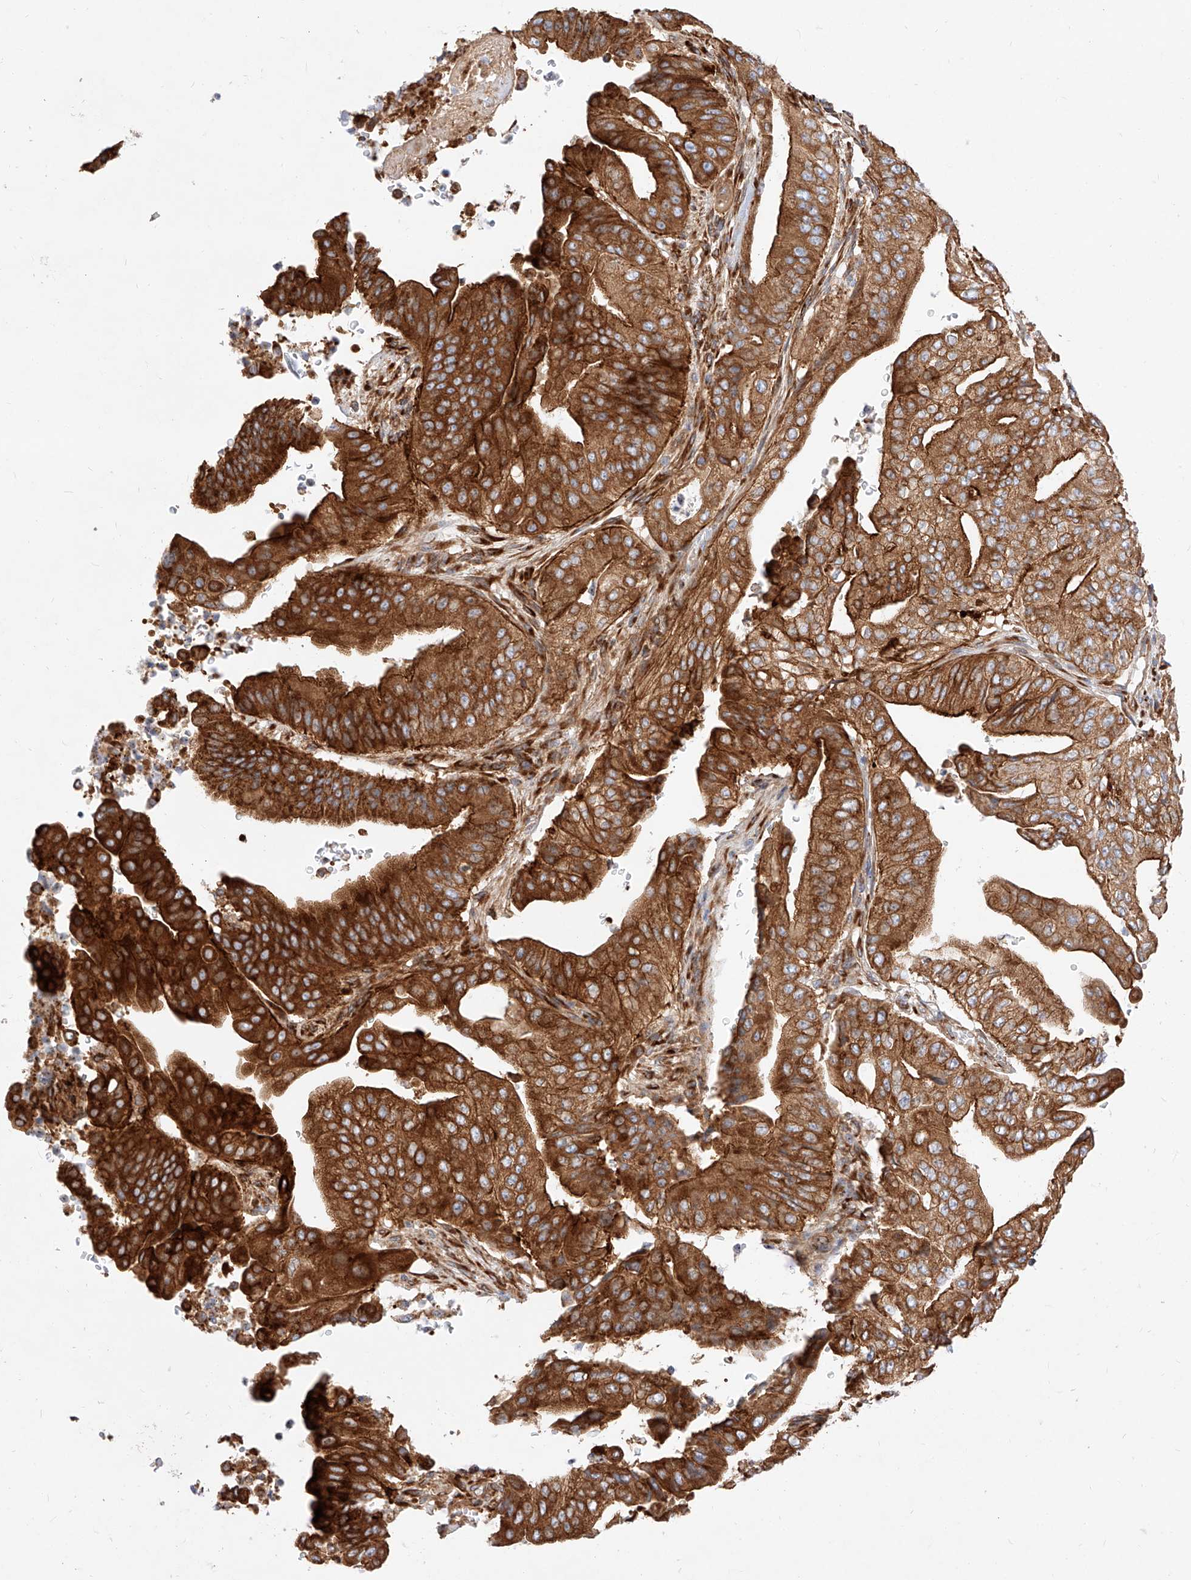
{"staining": {"intensity": "strong", "quantity": ">75%", "location": "cytoplasmic/membranous"}, "tissue": "pancreatic cancer", "cell_type": "Tumor cells", "image_type": "cancer", "snomed": [{"axis": "morphology", "description": "Adenocarcinoma, NOS"}, {"axis": "topography", "description": "Pancreas"}], "caption": "Strong cytoplasmic/membranous positivity is present in approximately >75% of tumor cells in pancreatic cancer. (Brightfield microscopy of DAB IHC at high magnification).", "gene": "CSGALNACT2", "patient": {"sex": "female", "age": 77}}